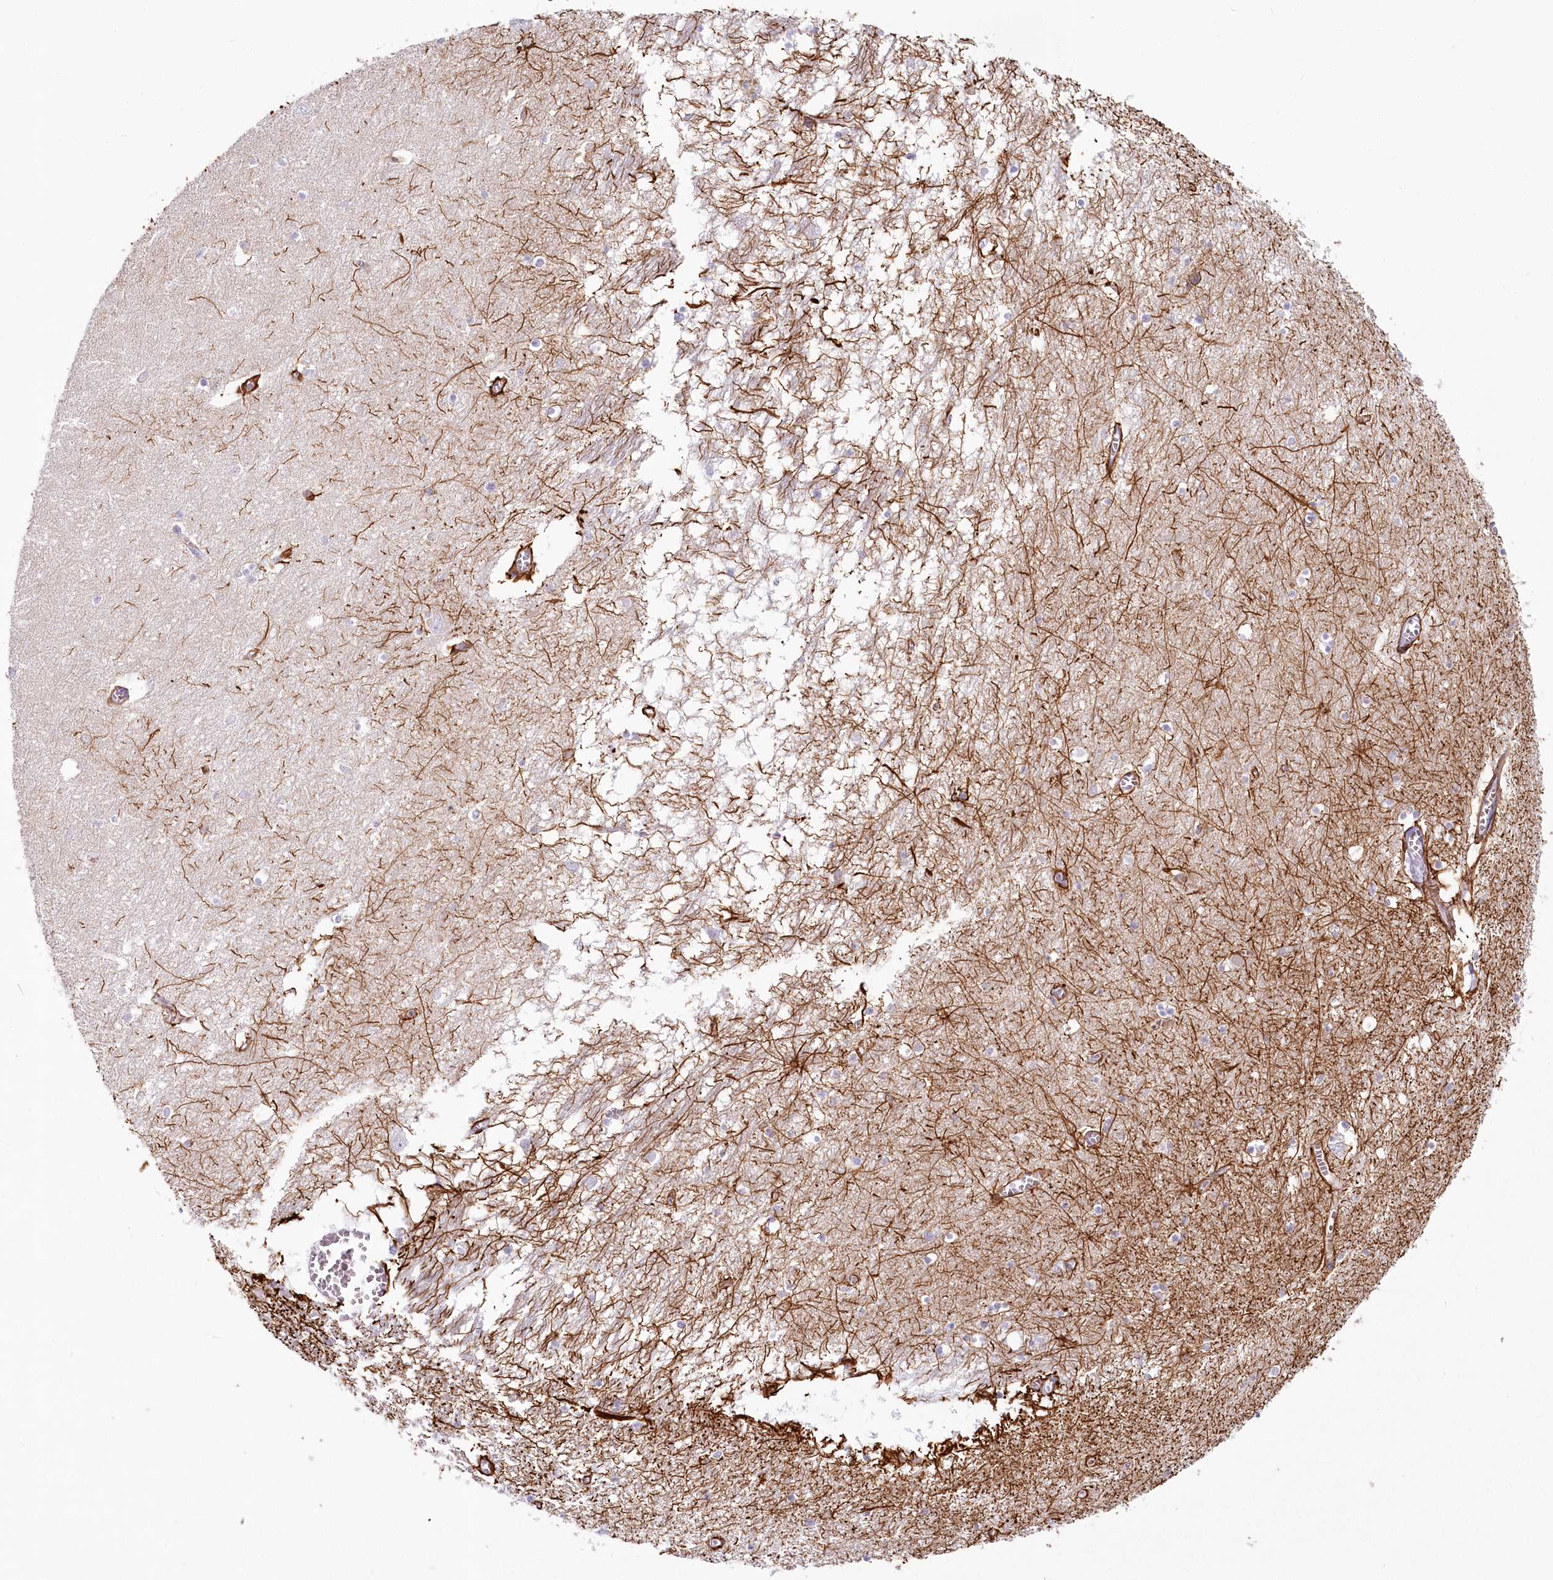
{"staining": {"intensity": "strong", "quantity": "<25%", "location": "cytoplasmic/membranous"}, "tissue": "hippocampus", "cell_type": "Glial cells", "image_type": "normal", "snomed": [{"axis": "morphology", "description": "Normal tissue, NOS"}, {"axis": "topography", "description": "Hippocampus"}], "caption": "Human hippocampus stained with a protein marker displays strong staining in glial cells.", "gene": "IFIT5", "patient": {"sex": "male", "age": 70}}